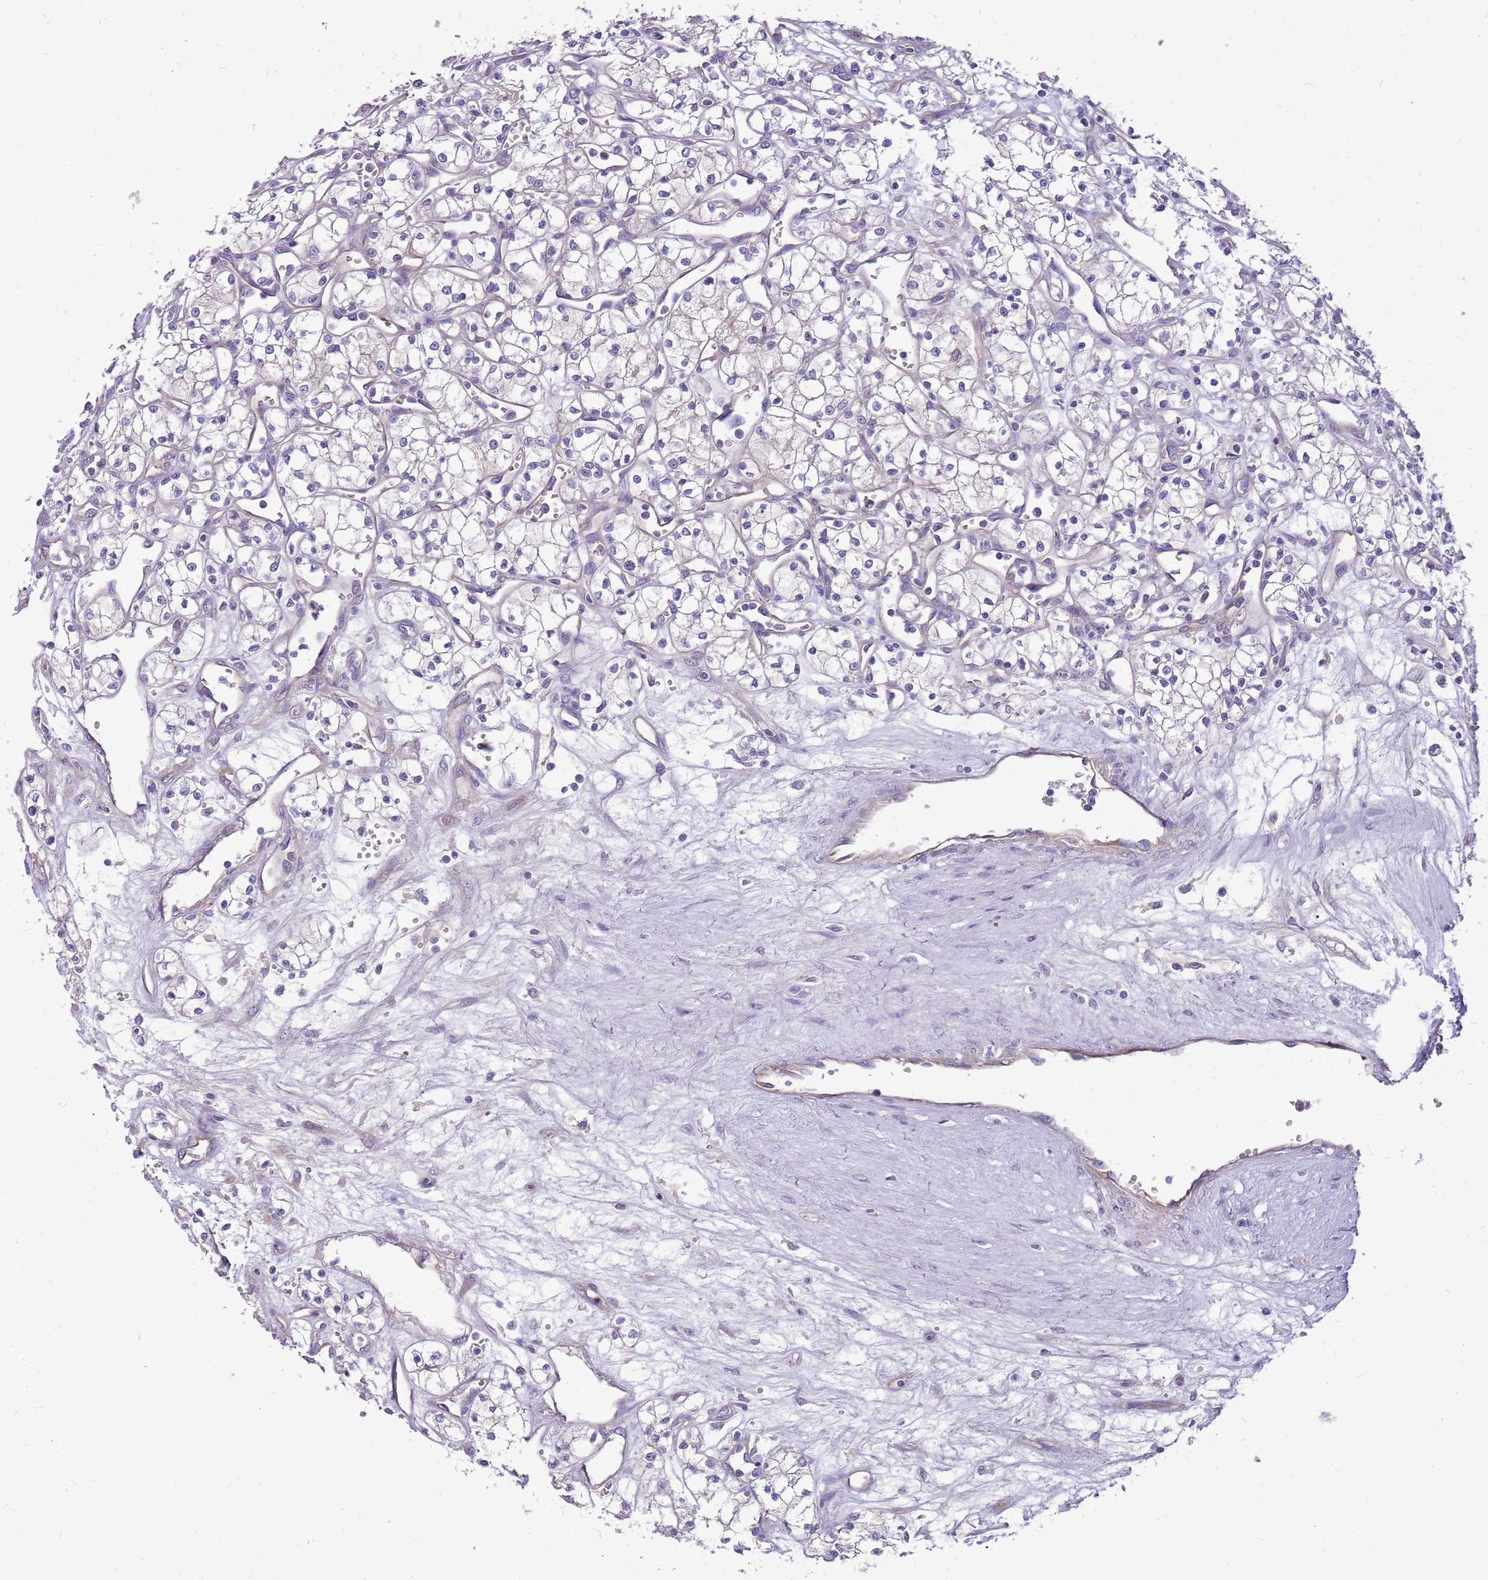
{"staining": {"intensity": "negative", "quantity": "none", "location": "none"}, "tissue": "renal cancer", "cell_type": "Tumor cells", "image_type": "cancer", "snomed": [{"axis": "morphology", "description": "Adenocarcinoma, NOS"}, {"axis": "topography", "description": "Kidney"}], "caption": "IHC image of human renal cancer (adenocarcinoma) stained for a protein (brown), which demonstrates no positivity in tumor cells.", "gene": "NTN4", "patient": {"sex": "male", "age": 59}}